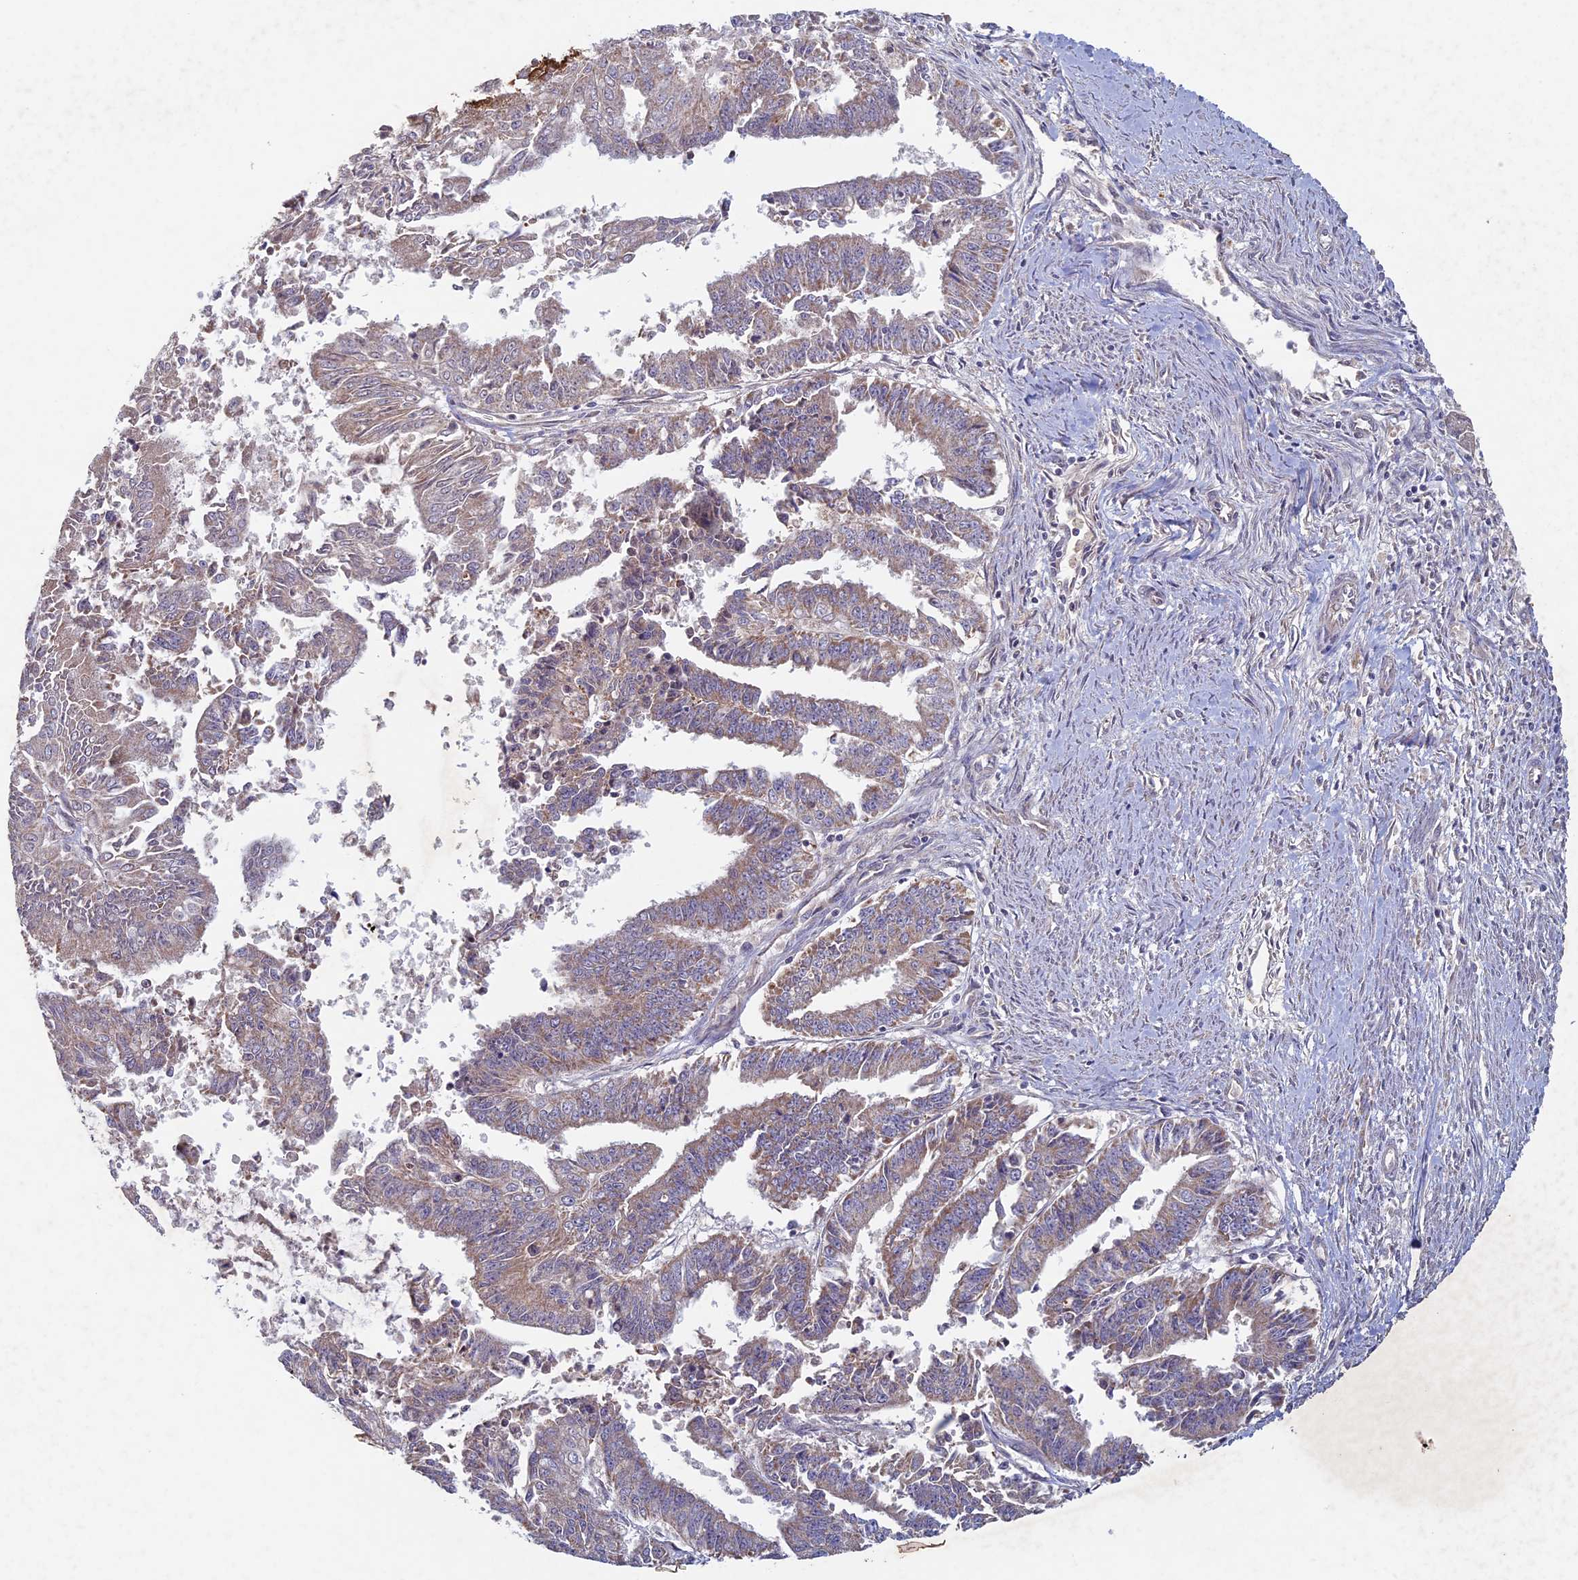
{"staining": {"intensity": "weak", "quantity": ">75%", "location": "cytoplasmic/membranous"}, "tissue": "endometrial cancer", "cell_type": "Tumor cells", "image_type": "cancer", "snomed": [{"axis": "morphology", "description": "Adenocarcinoma, NOS"}, {"axis": "topography", "description": "Endometrium"}], "caption": "Protein staining of adenocarcinoma (endometrial) tissue demonstrates weak cytoplasmic/membranous staining in about >75% of tumor cells.", "gene": "RCCD1", "patient": {"sex": "female", "age": 73}}